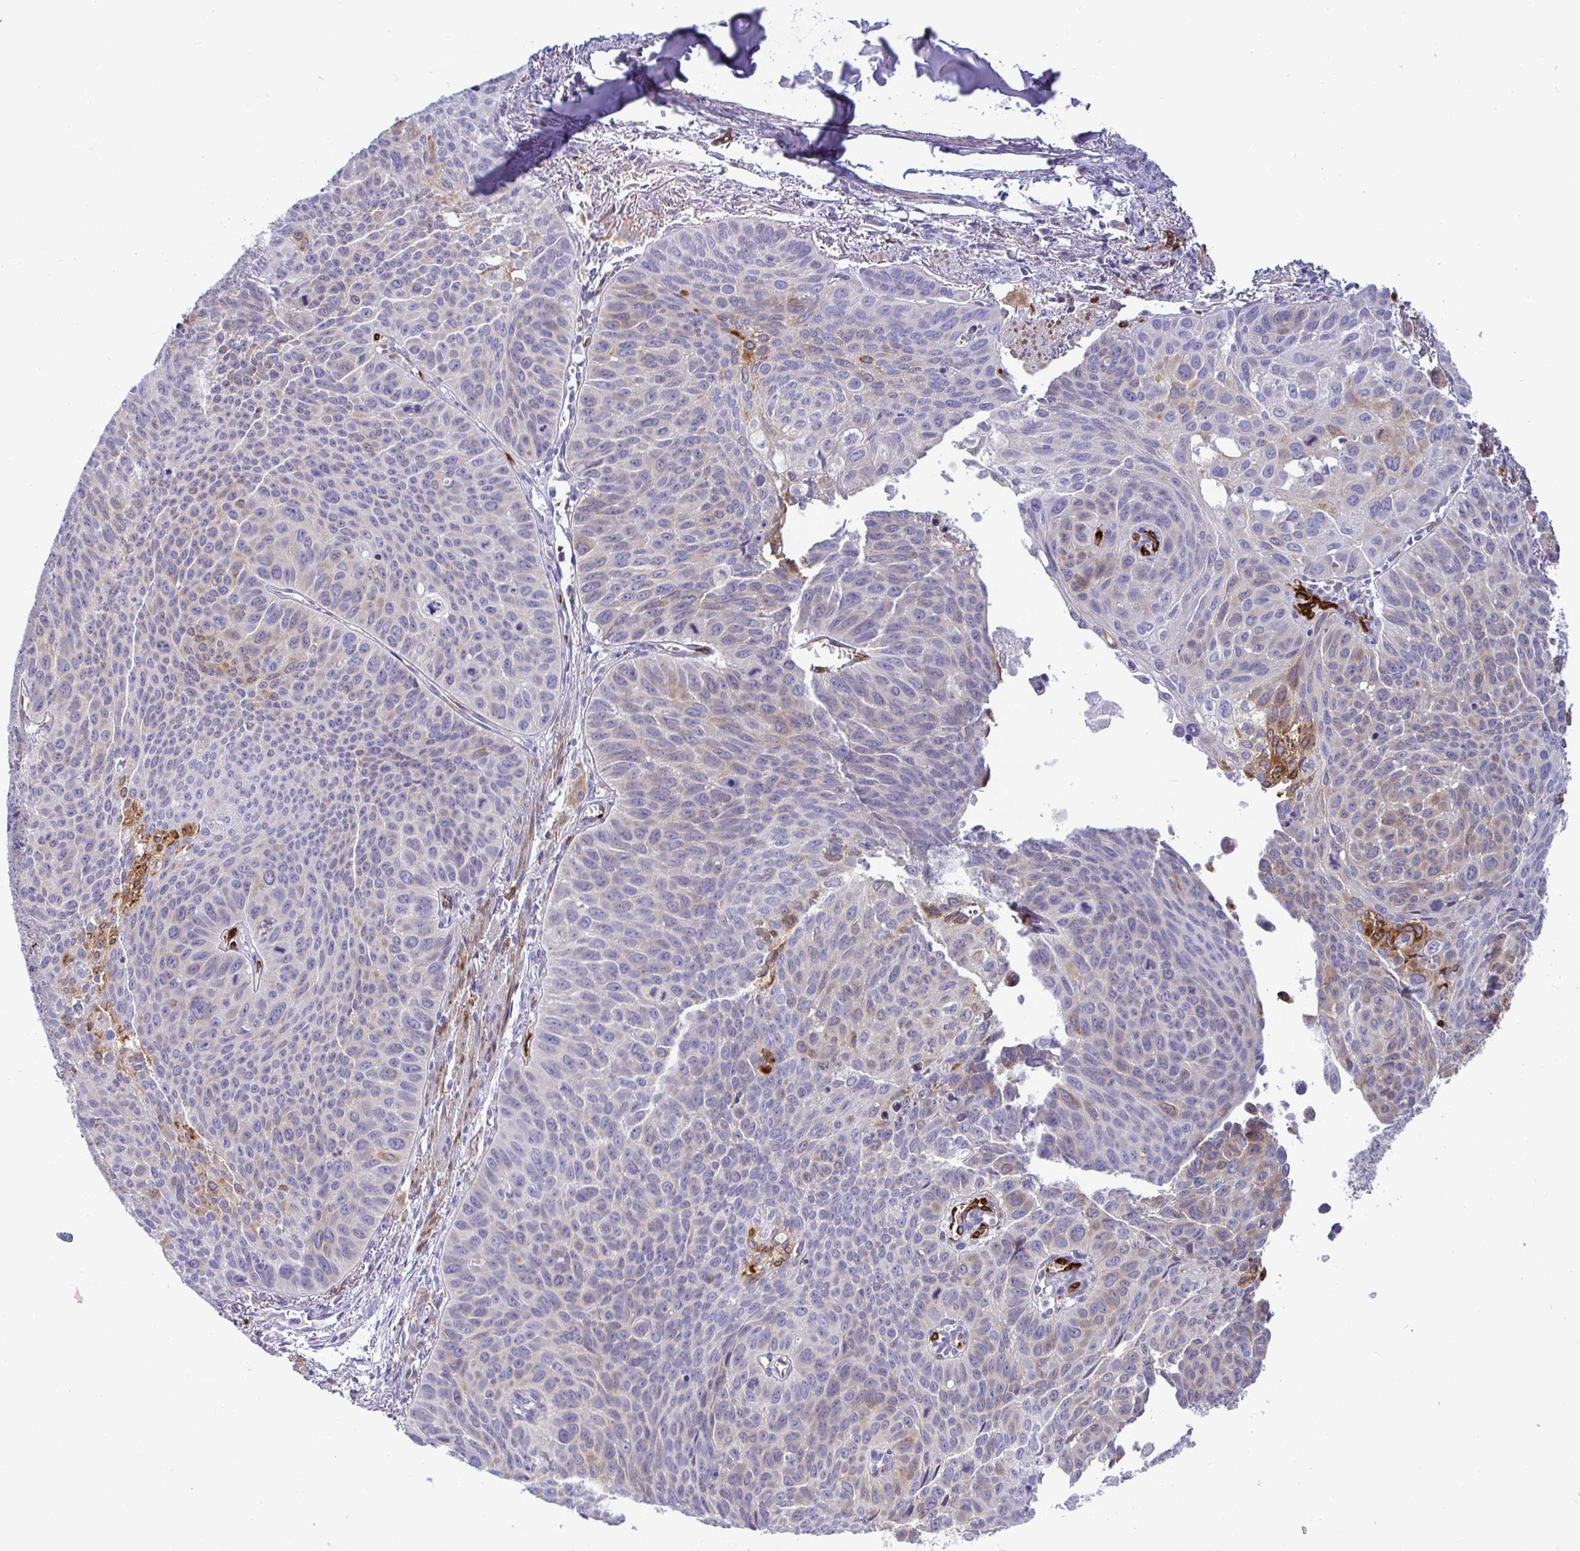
{"staining": {"intensity": "moderate", "quantity": "<25%", "location": "cytoplasmic/membranous"}, "tissue": "lung cancer", "cell_type": "Tumor cells", "image_type": "cancer", "snomed": [{"axis": "morphology", "description": "Squamous cell carcinoma, NOS"}, {"axis": "topography", "description": "Lung"}], "caption": "Tumor cells reveal moderate cytoplasmic/membranous positivity in approximately <25% of cells in squamous cell carcinoma (lung).", "gene": "TP53I11", "patient": {"sex": "male", "age": 71}}